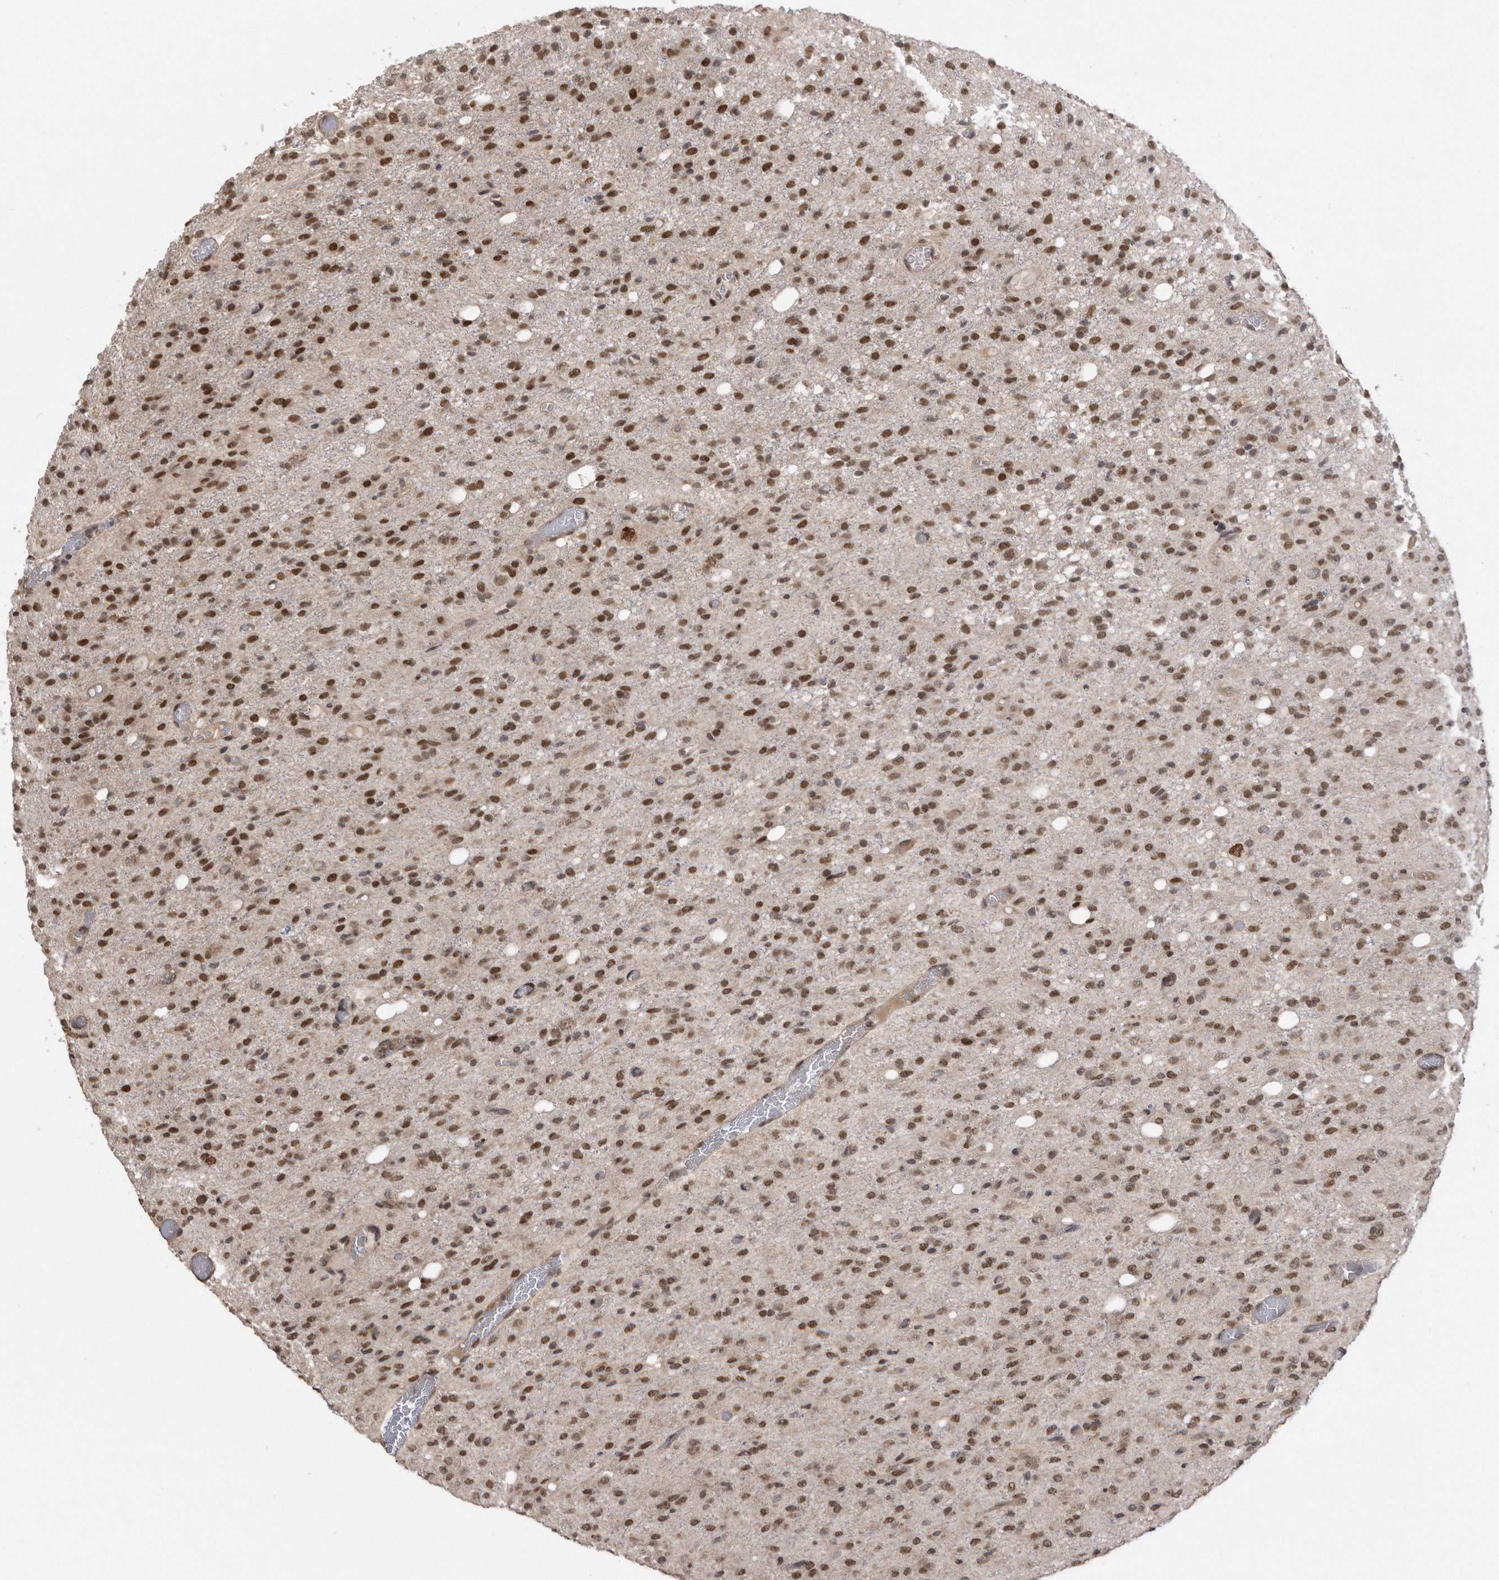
{"staining": {"intensity": "strong", "quantity": ">75%", "location": "nuclear"}, "tissue": "glioma", "cell_type": "Tumor cells", "image_type": "cancer", "snomed": [{"axis": "morphology", "description": "Glioma, malignant, High grade"}, {"axis": "topography", "description": "Brain"}], "caption": "High-grade glioma (malignant) stained with DAB immunohistochemistry displays high levels of strong nuclear staining in about >75% of tumor cells.", "gene": "TDRD3", "patient": {"sex": "female", "age": 59}}